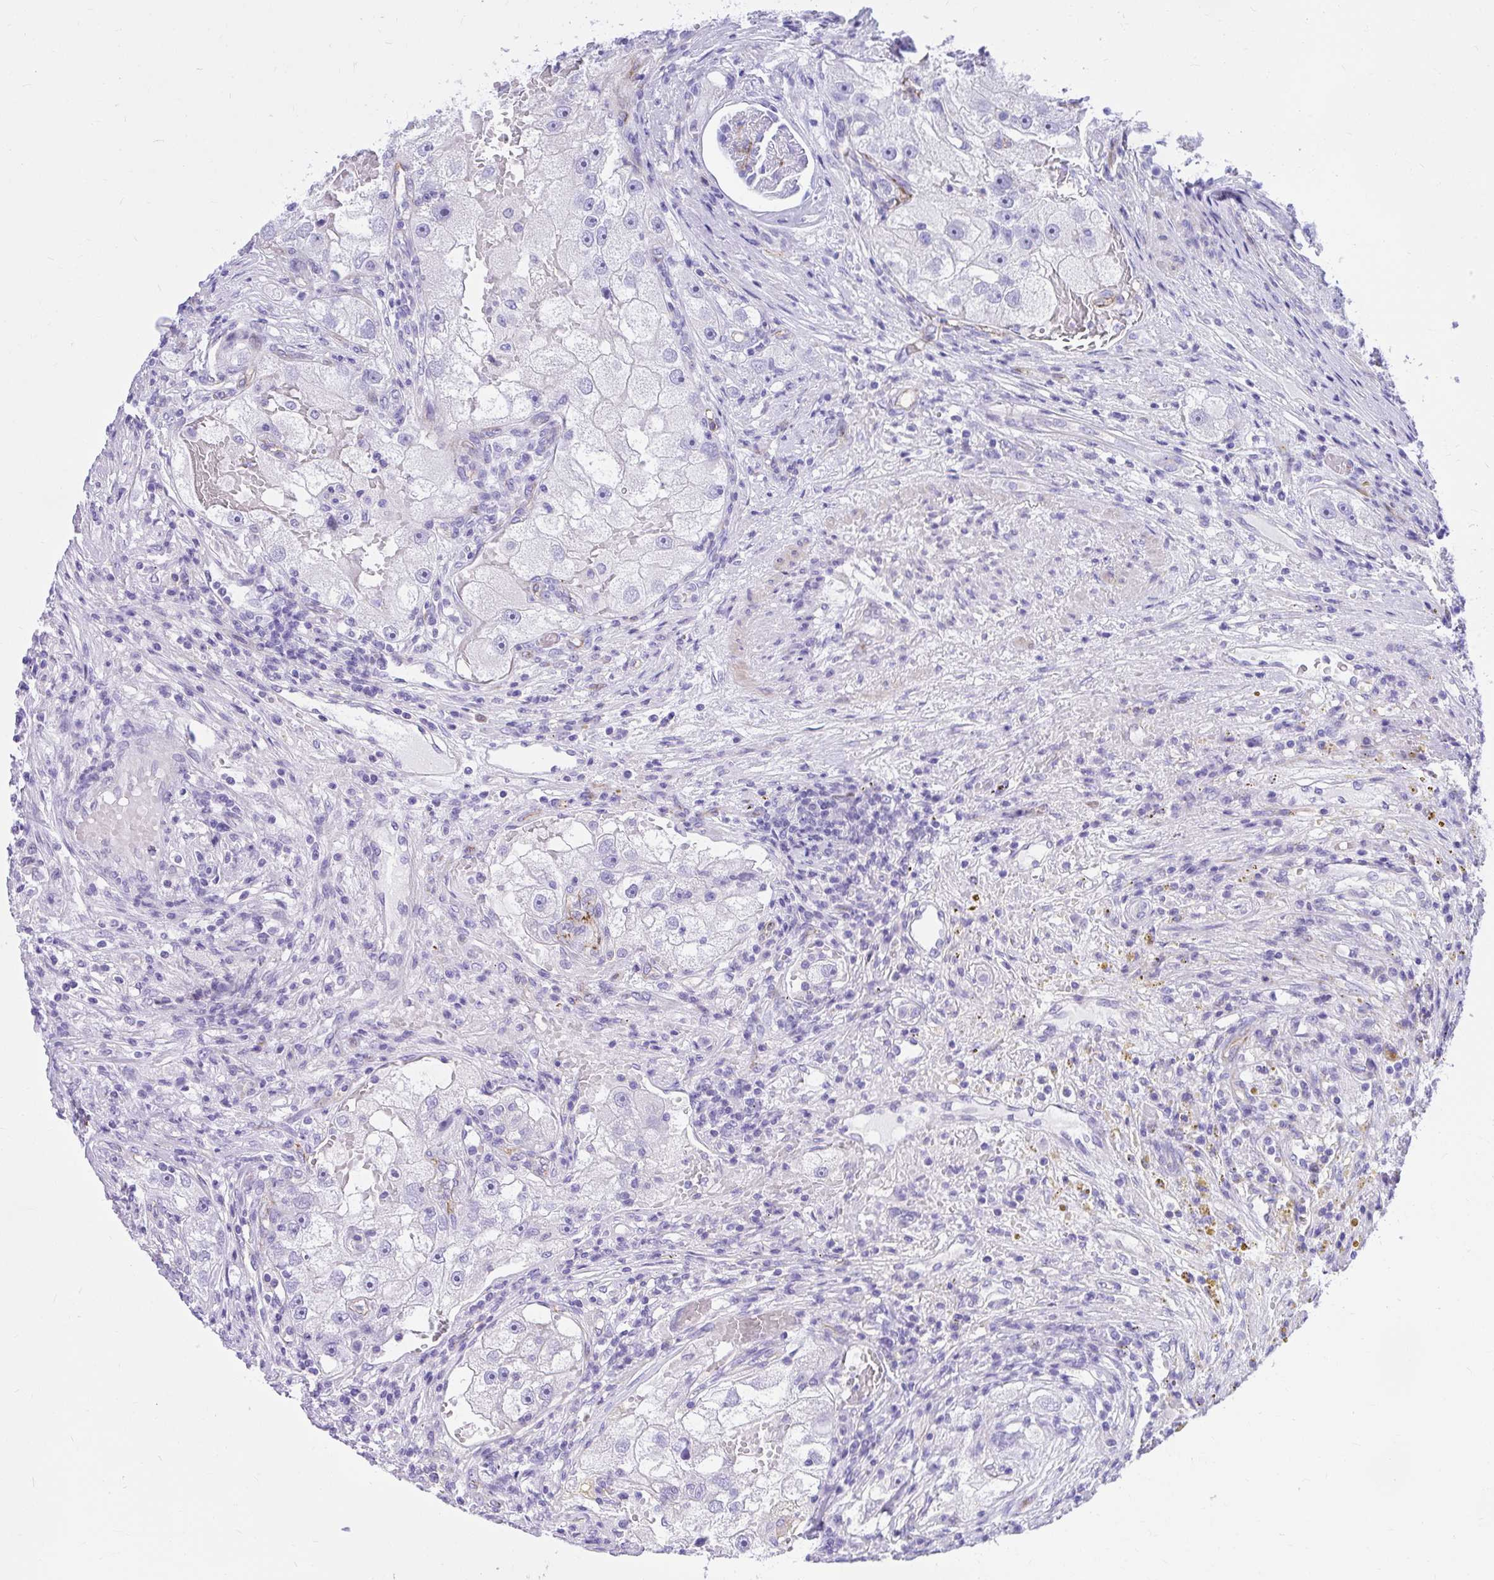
{"staining": {"intensity": "negative", "quantity": "none", "location": "none"}, "tissue": "renal cancer", "cell_type": "Tumor cells", "image_type": "cancer", "snomed": [{"axis": "morphology", "description": "Adenocarcinoma, NOS"}, {"axis": "topography", "description": "Kidney"}], "caption": "DAB (3,3'-diaminobenzidine) immunohistochemical staining of renal adenocarcinoma reveals no significant positivity in tumor cells.", "gene": "PELI3", "patient": {"sex": "male", "age": 63}}